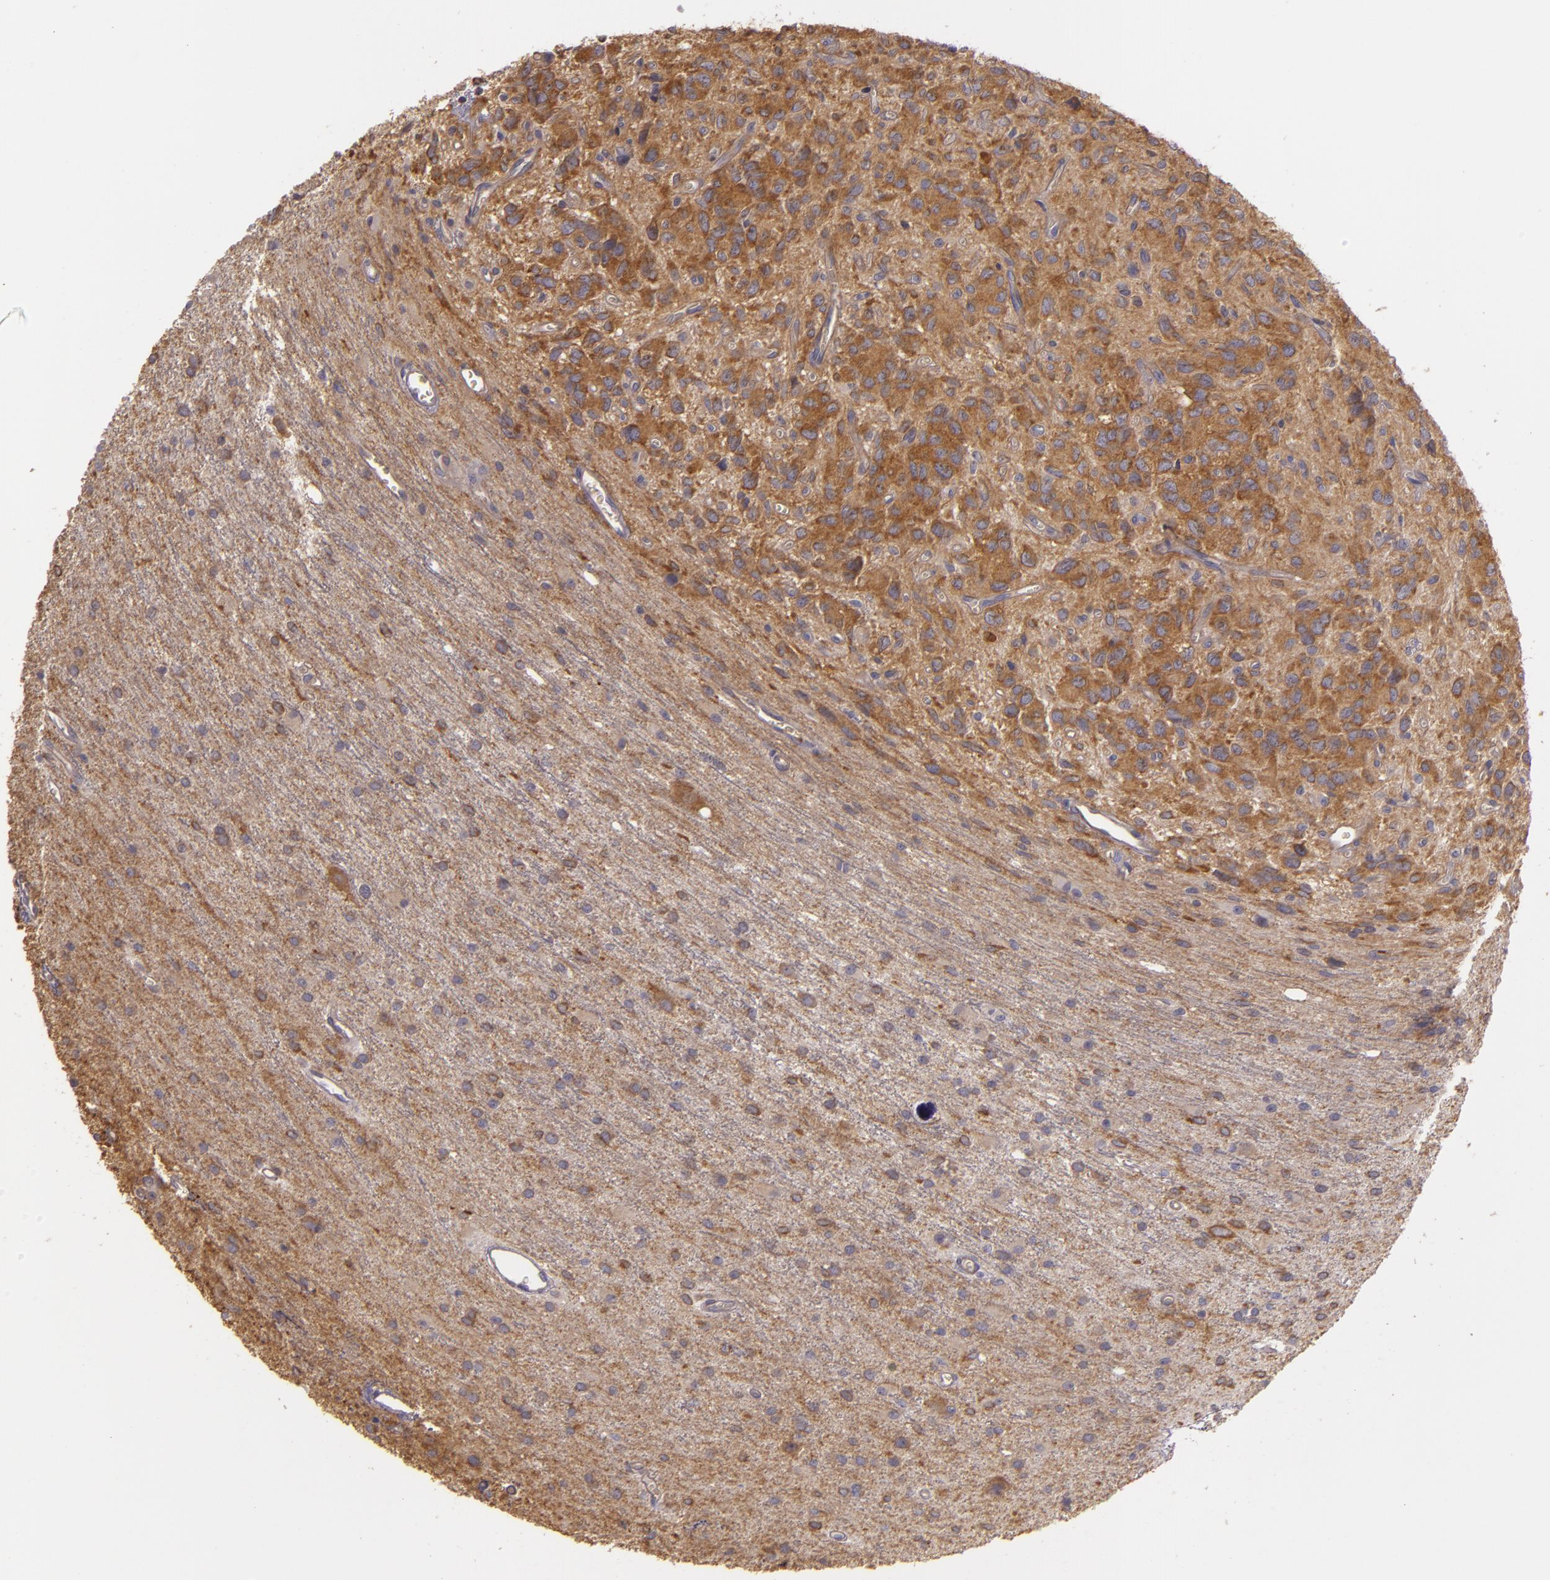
{"staining": {"intensity": "strong", "quantity": "25%-75%", "location": "cytoplasmic/membranous"}, "tissue": "glioma", "cell_type": "Tumor cells", "image_type": "cancer", "snomed": [{"axis": "morphology", "description": "Glioma, malignant, Low grade"}, {"axis": "topography", "description": "Brain"}], "caption": "Immunohistochemical staining of glioma shows strong cytoplasmic/membranous protein staining in approximately 25%-75% of tumor cells.", "gene": "RALGAPA1", "patient": {"sex": "female", "age": 15}}